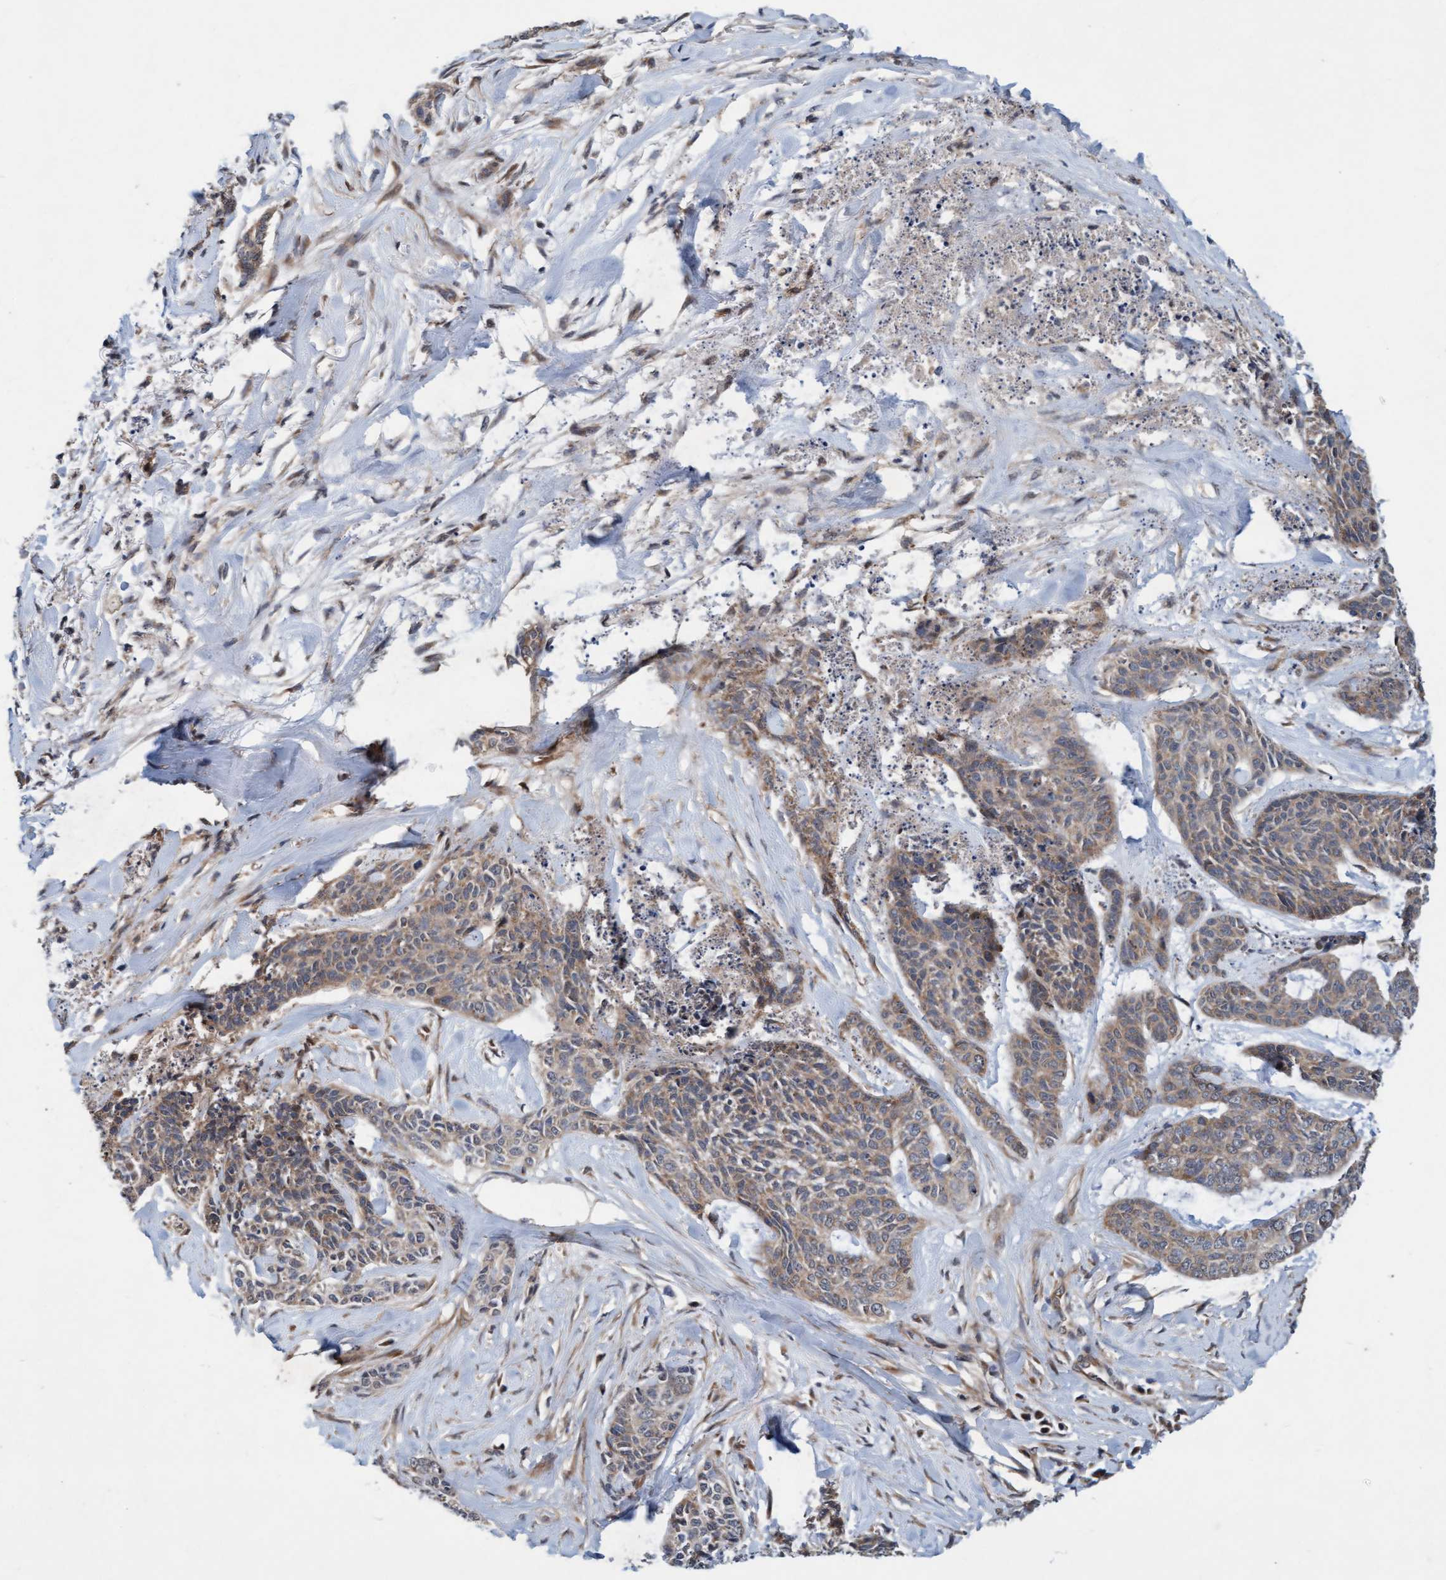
{"staining": {"intensity": "weak", "quantity": ">75%", "location": "cytoplasmic/membranous"}, "tissue": "skin cancer", "cell_type": "Tumor cells", "image_type": "cancer", "snomed": [{"axis": "morphology", "description": "Basal cell carcinoma"}, {"axis": "topography", "description": "Skin"}], "caption": "DAB immunohistochemical staining of basal cell carcinoma (skin) reveals weak cytoplasmic/membranous protein positivity in approximately >75% of tumor cells.", "gene": "MLXIP", "patient": {"sex": "female", "age": 64}}